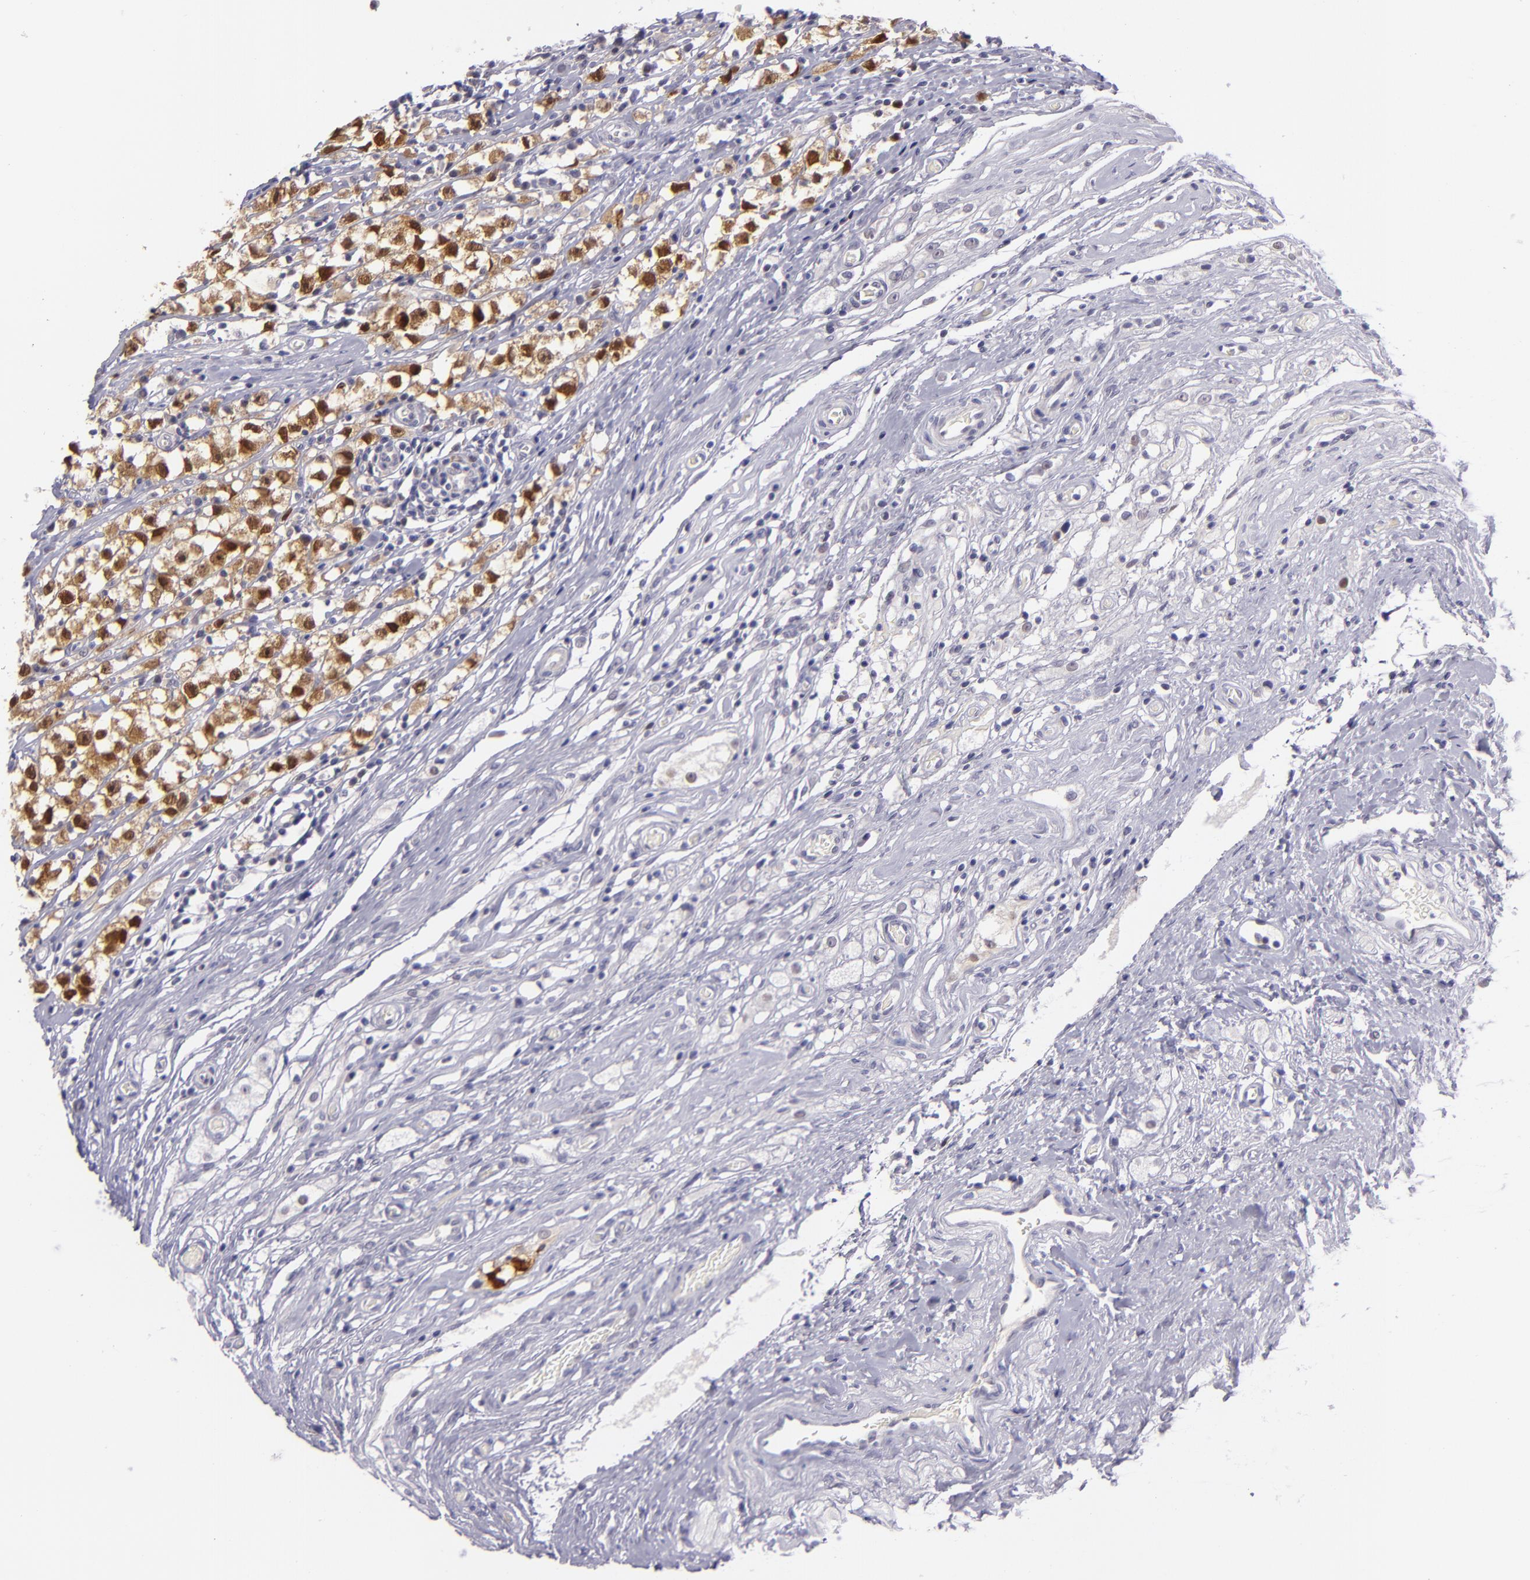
{"staining": {"intensity": "strong", "quantity": ">75%", "location": "cytoplasmic/membranous,nuclear"}, "tissue": "testis cancer", "cell_type": "Tumor cells", "image_type": "cancer", "snomed": [{"axis": "morphology", "description": "Seminoma, NOS"}, {"axis": "topography", "description": "Testis"}], "caption": "Human seminoma (testis) stained with a protein marker demonstrates strong staining in tumor cells.", "gene": "CSE1L", "patient": {"sex": "male", "age": 35}}